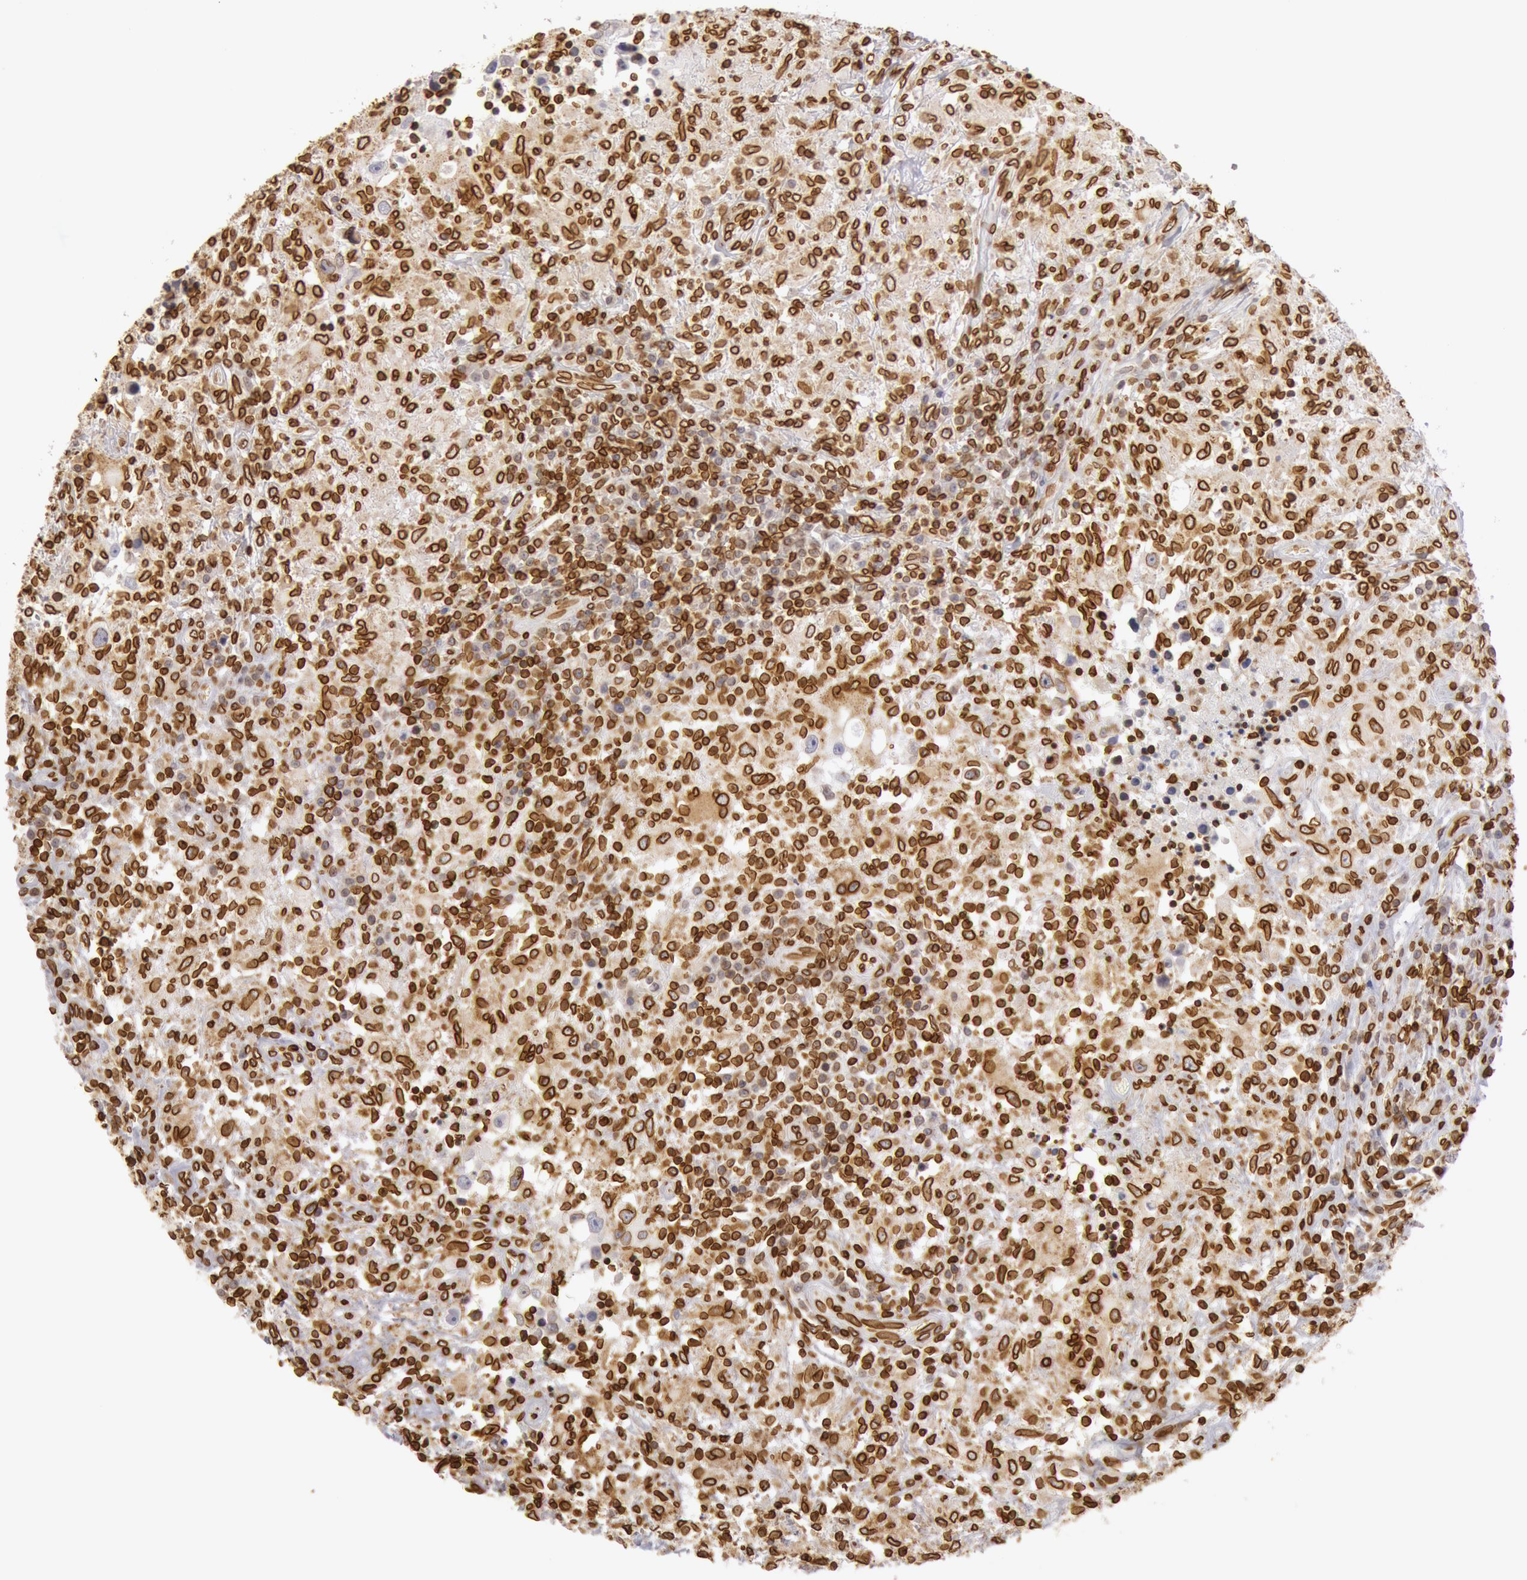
{"staining": {"intensity": "strong", "quantity": ">75%", "location": "cytoplasmic/membranous,nuclear"}, "tissue": "testis cancer", "cell_type": "Tumor cells", "image_type": "cancer", "snomed": [{"axis": "morphology", "description": "Seminoma, NOS"}, {"axis": "topography", "description": "Testis"}], "caption": "Immunohistochemical staining of human testis seminoma demonstrates strong cytoplasmic/membranous and nuclear protein staining in about >75% of tumor cells. Immunohistochemistry stains the protein of interest in brown and the nuclei are stained blue.", "gene": "SUN2", "patient": {"sex": "male", "age": 34}}